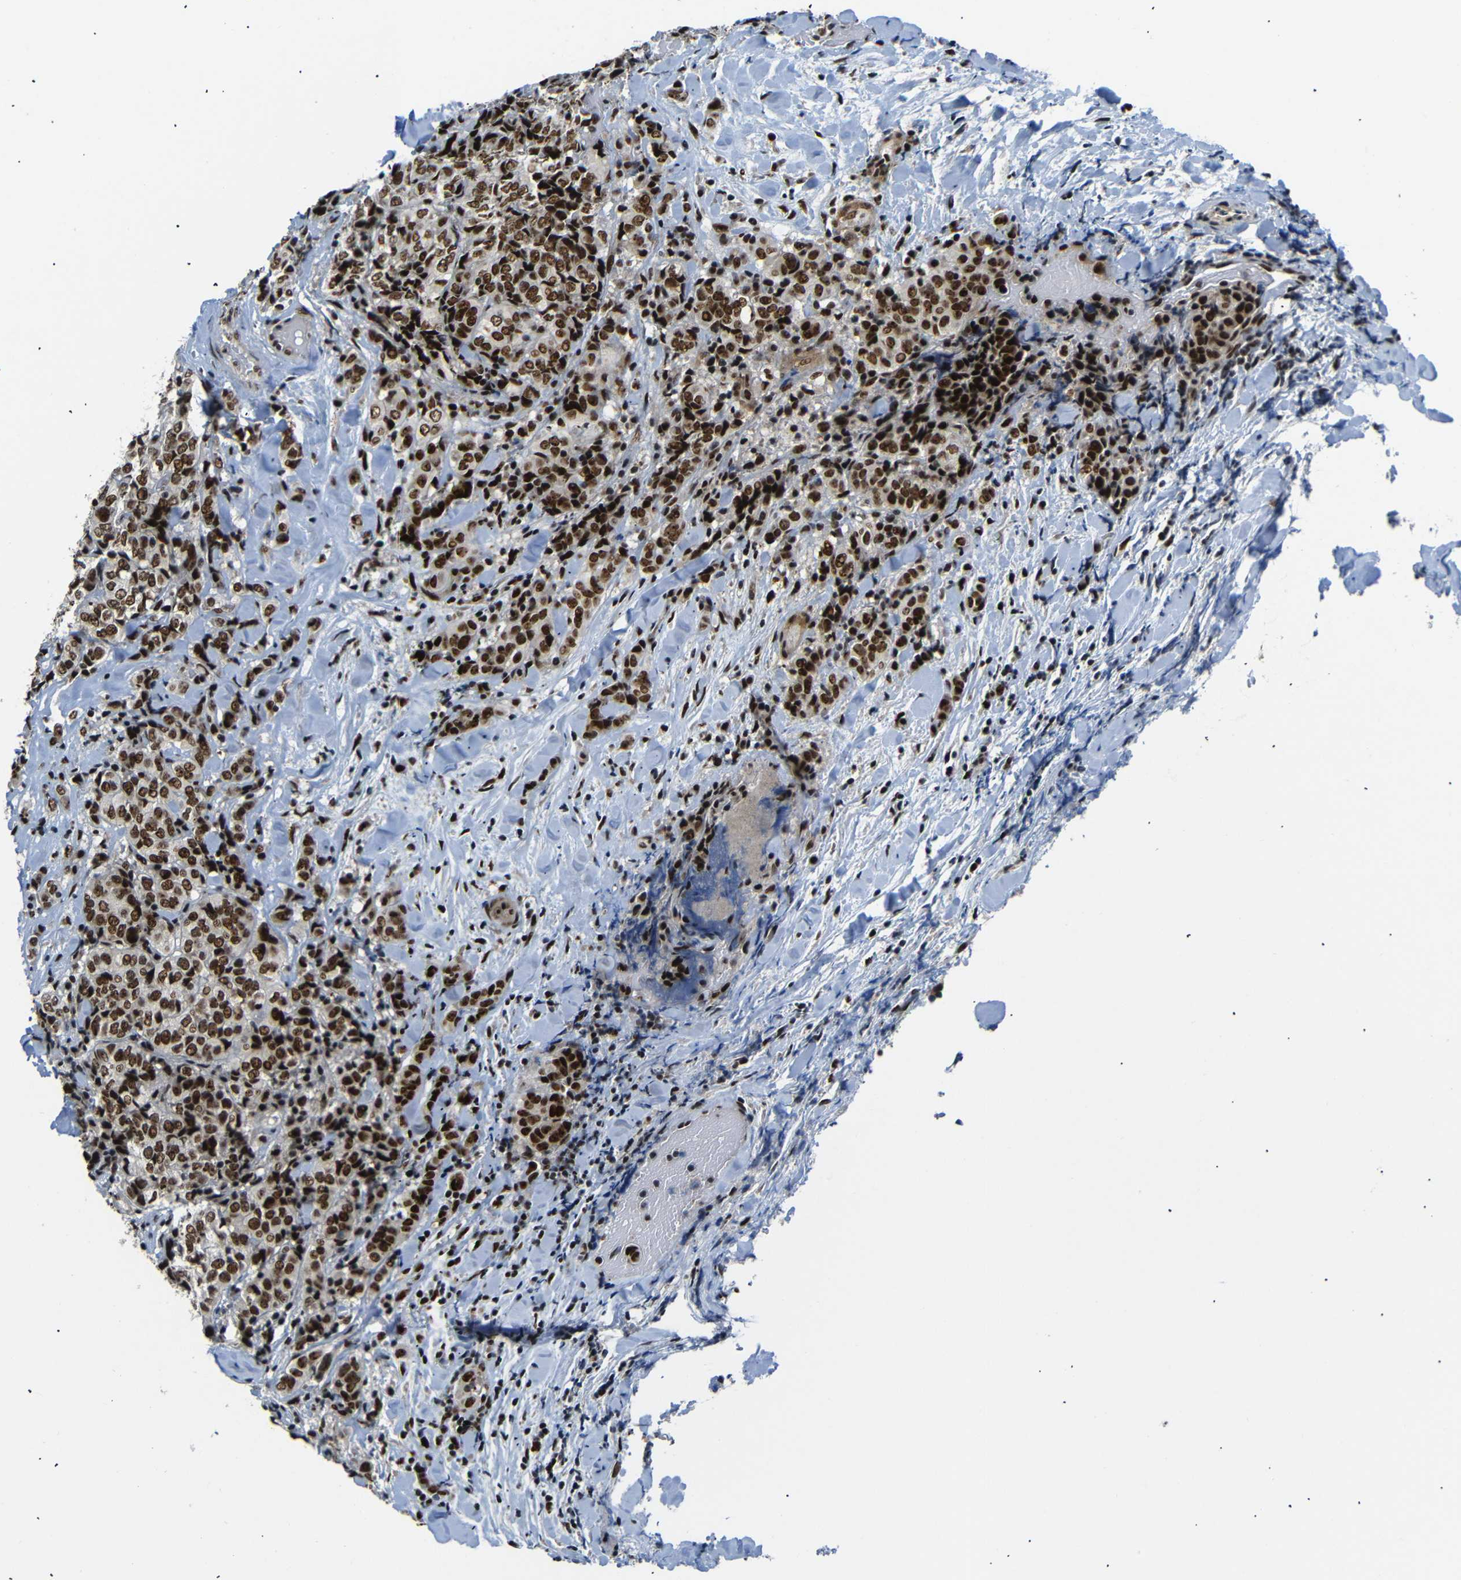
{"staining": {"intensity": "strong", "quantity": ">75%", "location": "nuclear"}, "tissue": "thyroid cancer", "cell_type": "Tumor cells", "image_type": "cancer", "snomed": [{"axis": "morphology", "description": "Normal tissue, NOS"}, {"axis": "morphology", "description": "Papillary adenocarcinoma, NOS"}, {"axis": "topography", "description": "Thyroid gland"}], "caption": "An immunohistochemistry image of neoplastic tissue is shown. Protein staining in brown shows strong nuclear positivity in thyroid papillary adenocarcinoma within tumor cells.", "gene": "SETDB2", "patient": {"sex": "female", "age": 30}}